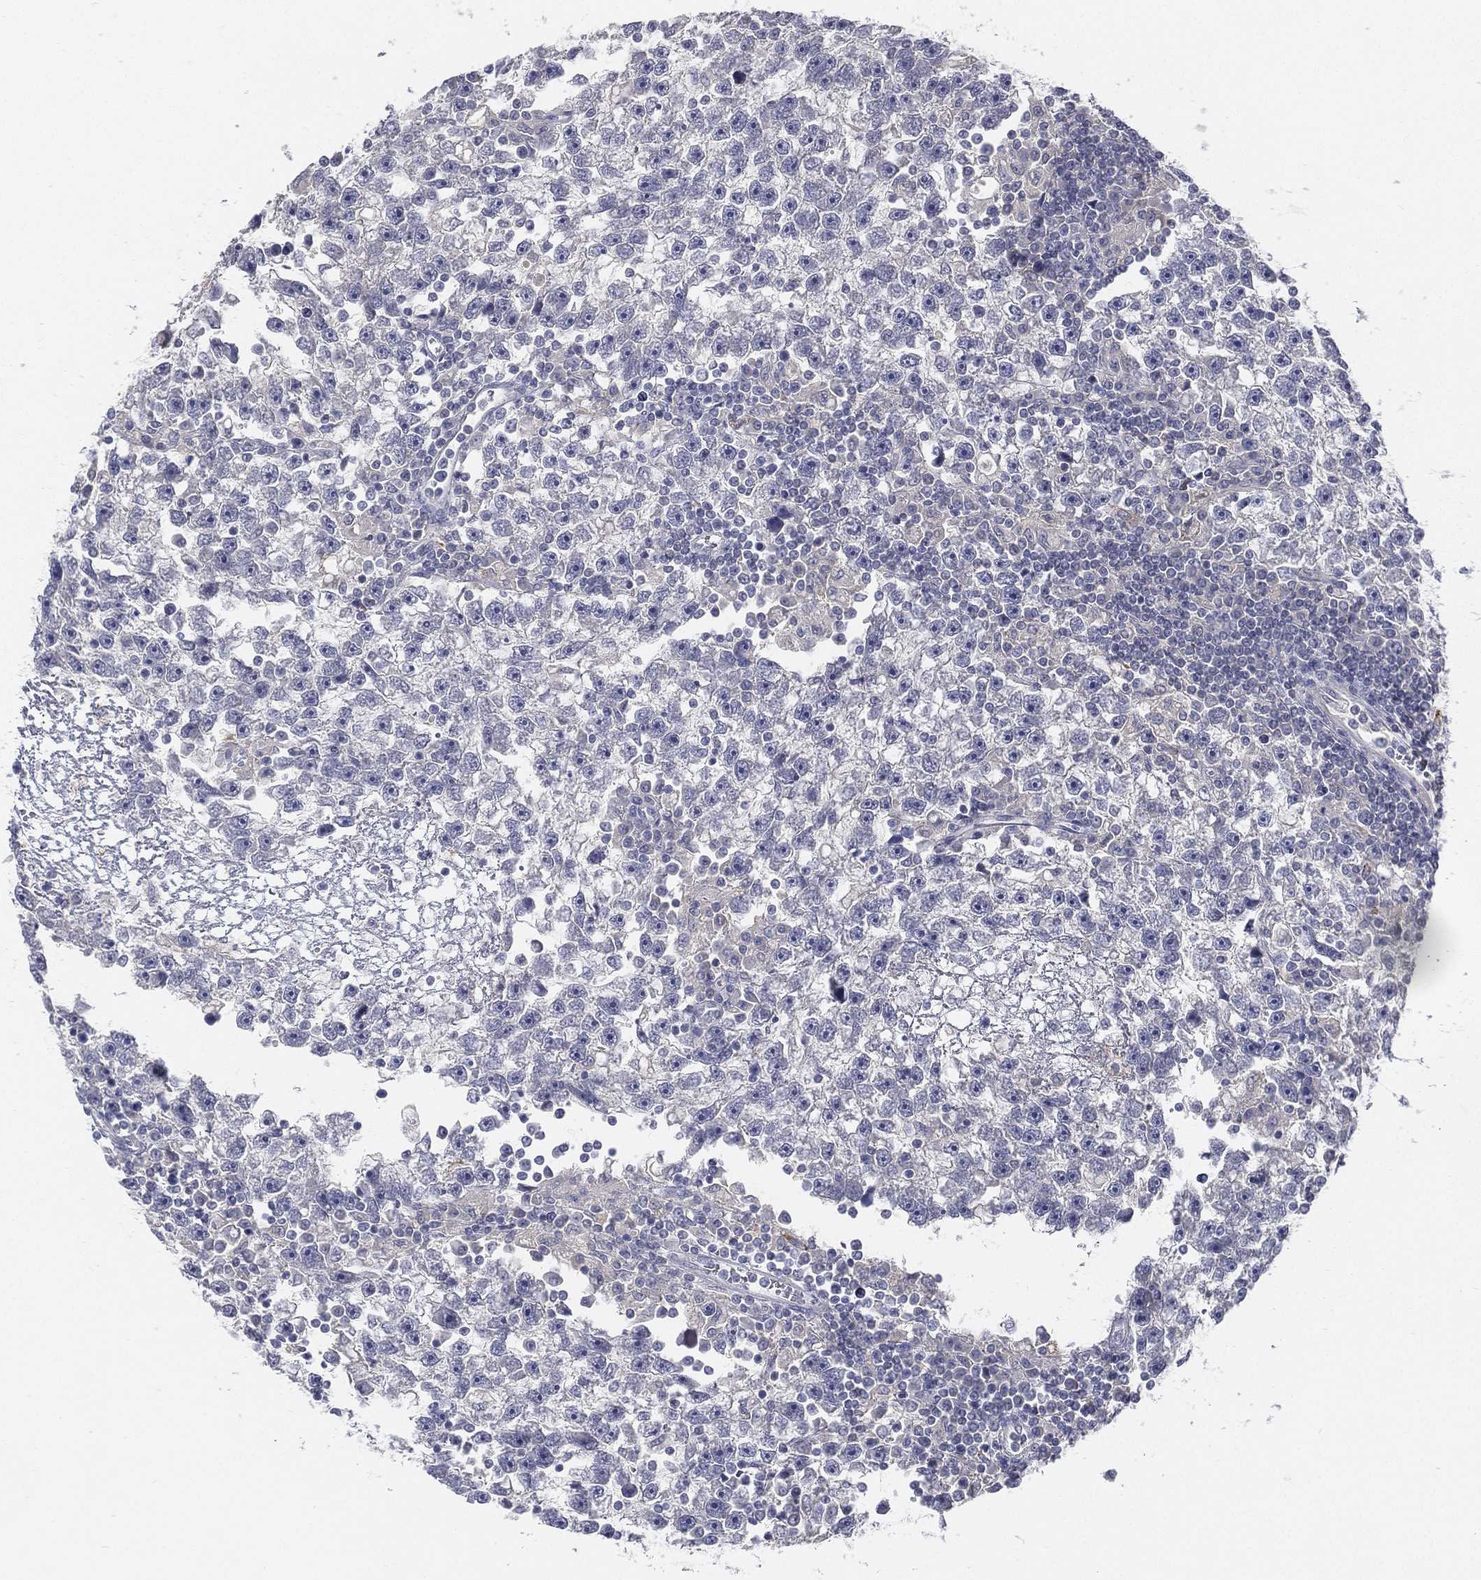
{"staining": {"intensity": "negative", "quantity": "none", "location": "none"}, "tissue": "testis cancer", "cell_type": "Tumor cells", "image_type": "cancer", "snomed": [{"axis": "morphology", "description": "Seminoma, NOS"}, {"axis": "topography", "description": "Testis"}], "caption": "There is no significant expression in tumor cells of testis seminoma.", "gene": "C5orf46", "patient": {"sex": "male", "age": 47}}